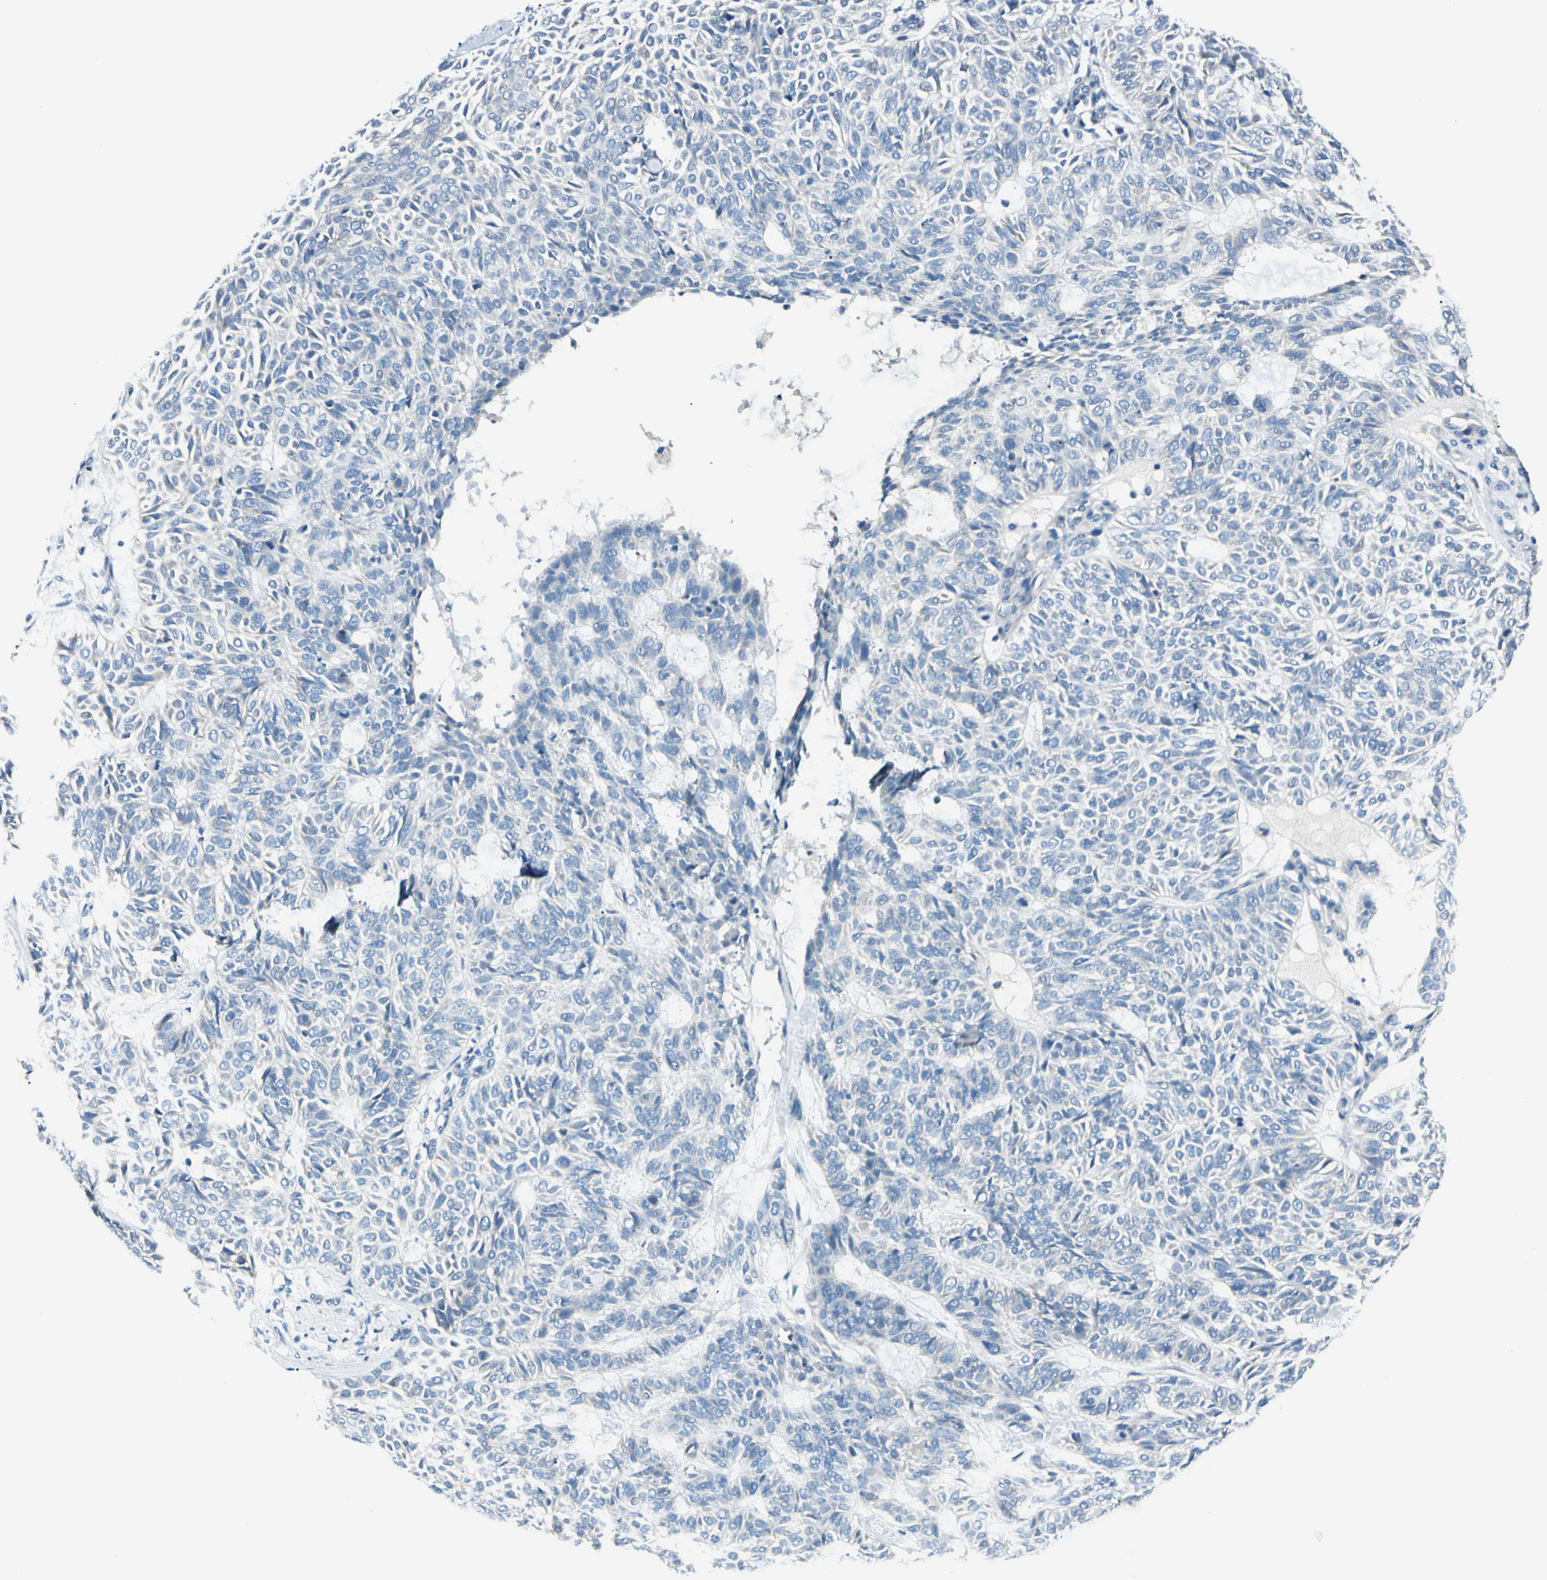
{"staining": {"intensity": "negative", "quantity": "none", "location": "none"}, "tissue": "skin cancer", "cell_type": "Tumor cells", "image_type": "cancer", "snomed": [{"axis": "morphology", "description": "Basal cell carcinoma"}, {"axis": "topography", "description": "Skin"}], "caption": "An immunohistochemistry micrograph of skin cancer is shown. There is no staining in tumor cells of skin cancer. (DAB (3,3'-diaminobenzidine) IHC visualized using brightfield microscopy, high magnification).", "gene": "SLC6A15", "patient": {"sex": "male", "age": 87}}